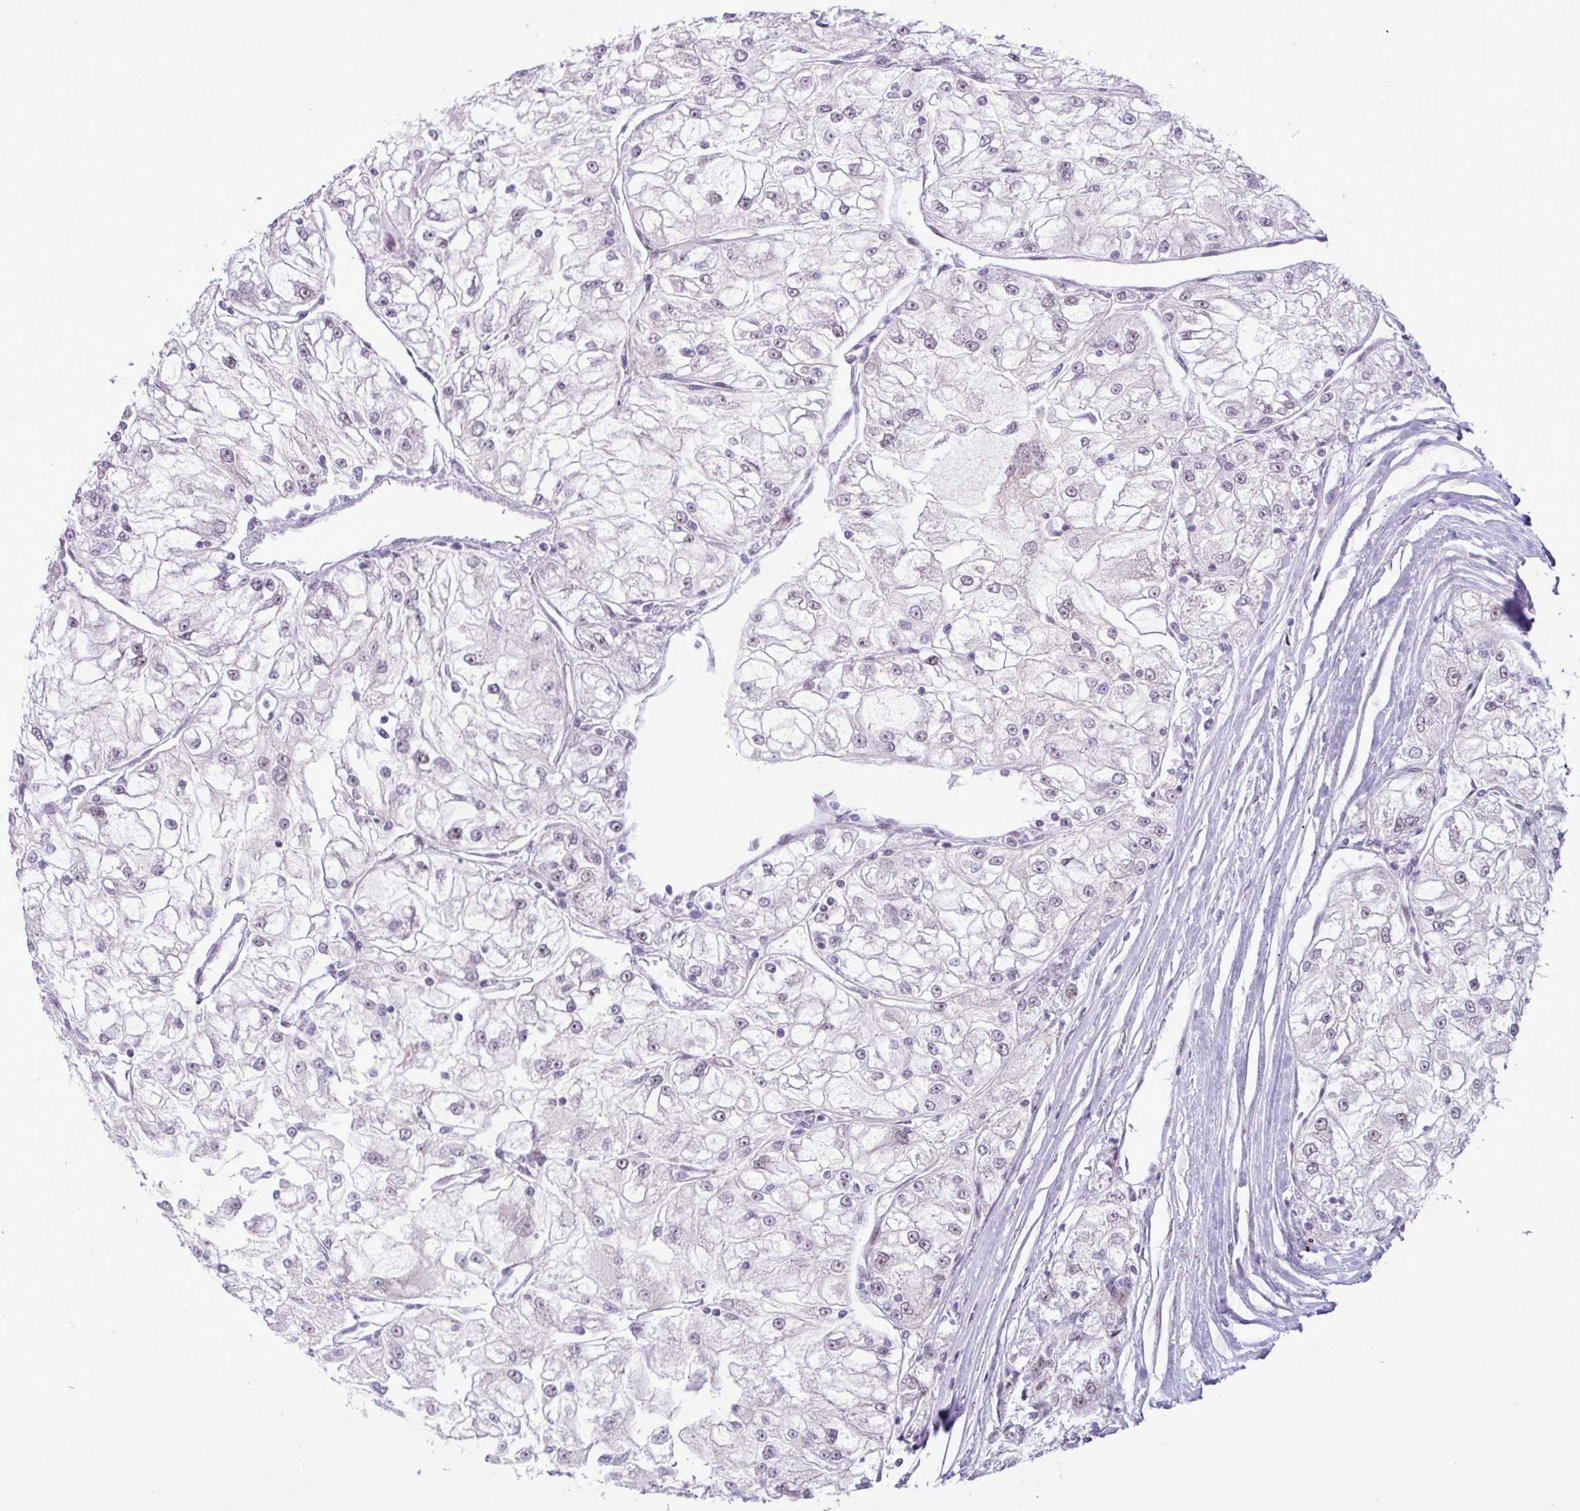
{"staining": {"intensity": "weak", "quantity": "<25%", "location": "nuclear"}, "tissue": "renal cancer", "cell_type": "Tumor cells", "image_type": "cancer", "snomed": [{"axis": "morphology", "description": "Adenocarcinoma, NOS"}, {"axis": "topography", "description": "Kidney"}], "caption": "Micrograph shows no significant protein expression in tumor cells of renal adenocarcinoma.", "gene": "NOTCH2", "patient": {"sex": "female", "age": 72}}